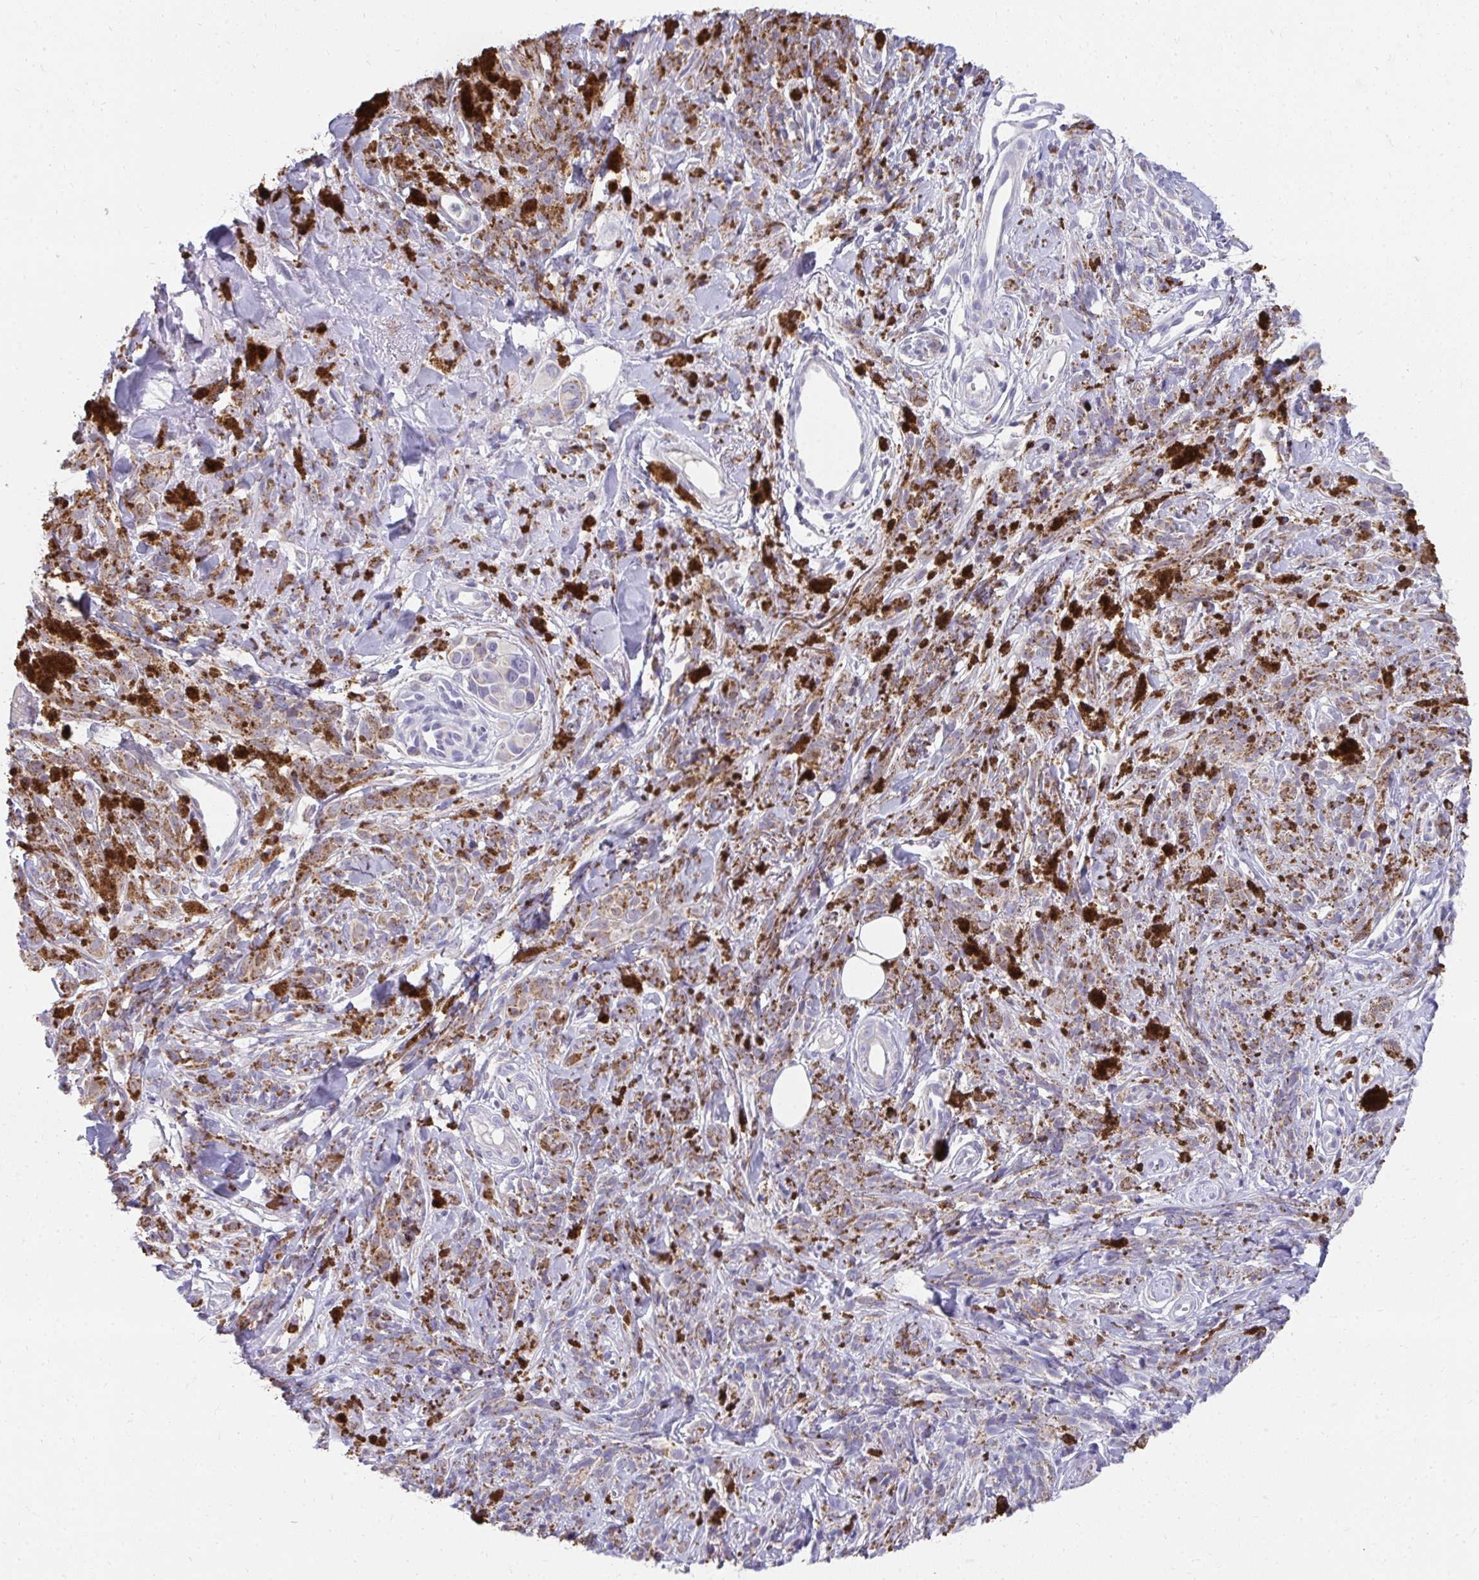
{"staining": {"intensity": "negative", "quantity": "none", "location": "none"}, "tissue": "melanoma", "cell_type": "Tumor cells", "image_type": "cancer", "snomed": [{"axis": "morphology", "description": "Malignant melanoma, NOS"}, {"axis": "topography", "description": "Skin"}], "caption": "Melanoma was stained to show a protein in brown. There is no significant positivity in tumor cells. The staining is performed using DAB brown chromogen with nuclei counter-stained in using hematoxylin.", "gene": "PRRG3", "patient": {"sex": "male", "age": 85}}